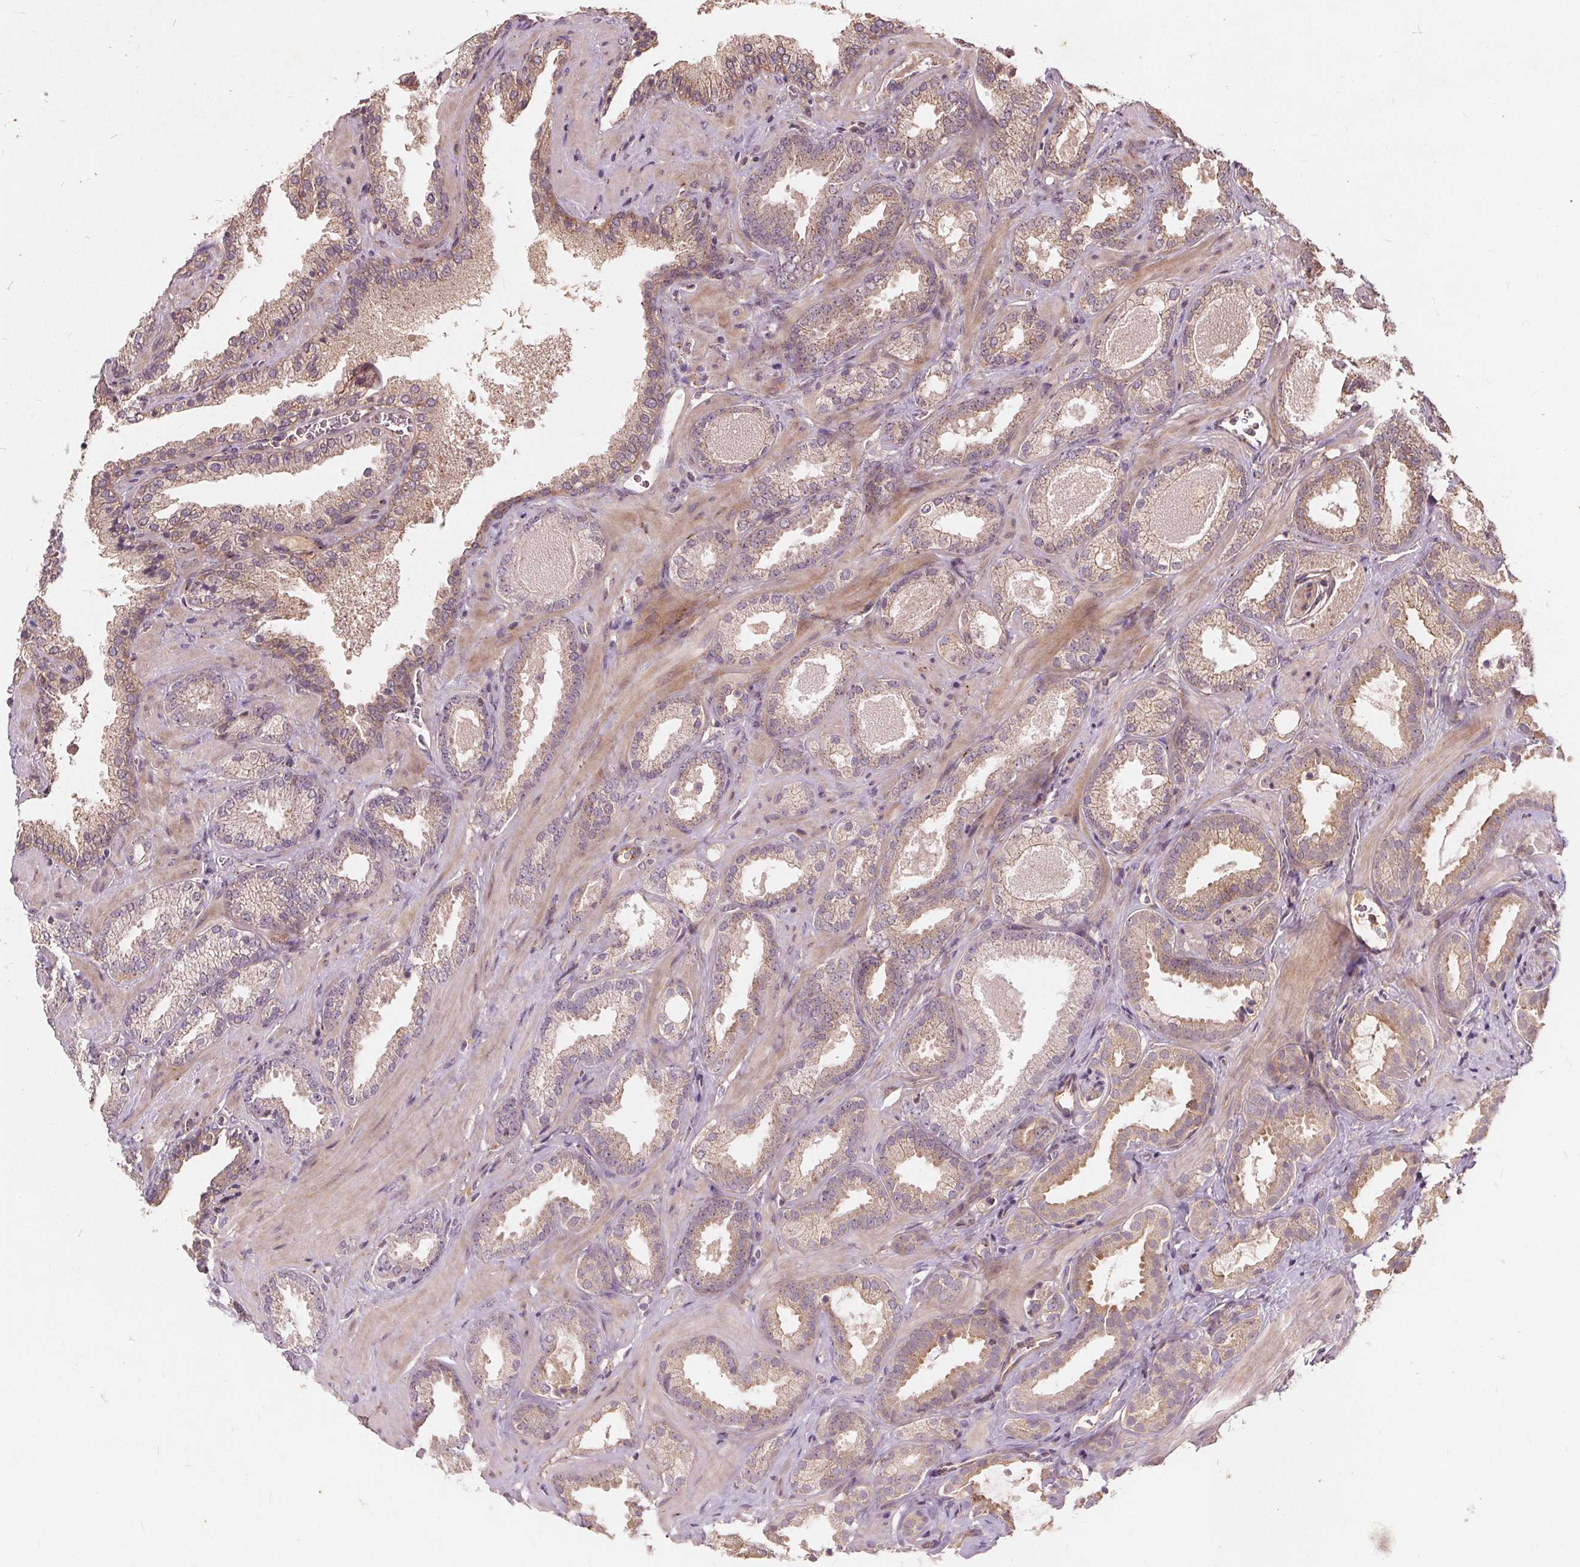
{"staining": {"intensity": "weak", "quantity": ">75%", "location": "cytoplasmic/membranous"}, "tissue": "prostate cancer", "cell_type": "Tumor cells", "image_type": "cancer", "snomed": [{"axis": "morphology", "description": "Adenocarcinoma, Low grade"}, {"axis": "topography", "description": "Prostate"}], "caption": "Prostate cancer was stained to show a protein in brown. There is low levels of weak cytoplasmic/membranous staining in about >75% of tumor cells. The staining was performed using DAB (3,3'-diaminobenzidine), with brown indicating positive protein expression. Nuclei are stained blue with hematoxylin.", "gene": "CSNK1G2", "patient": {"sex": "male", "age": 62}}